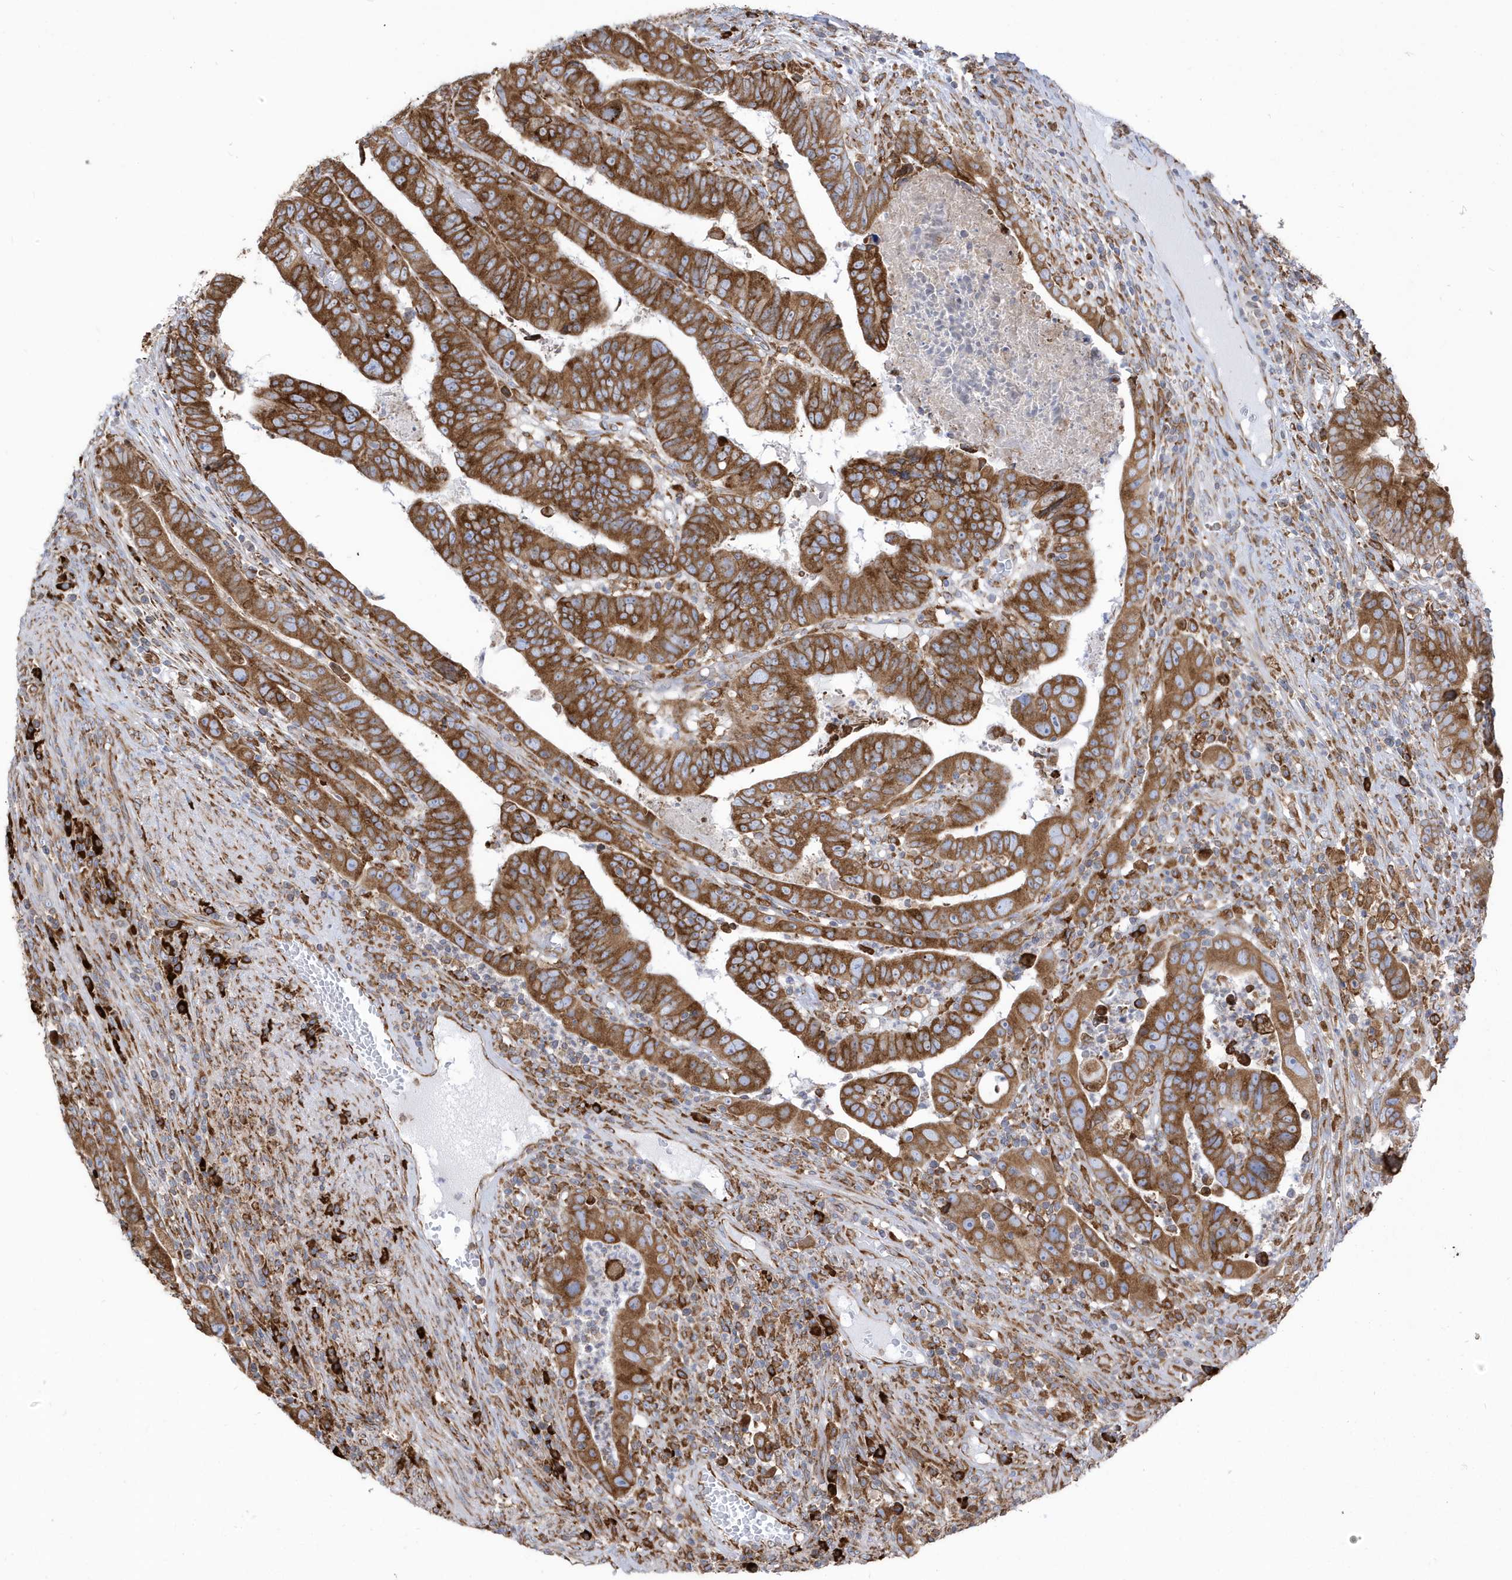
{"staining": {"intensity": "strong", "quantity": ">75%", "location": "cytoplasmic/membranous"}, "tissue": "colorectal cancer", "cell_type": "Tumor cells", "image_type": "cancer", "snomed": [{"axis": "morphology", "description": "Normal tissue, NOS"}, {"axis": "morphology", "description": "Adenocarcinoma, NOS"}, {"axis": "topography", "description": "Rectum"}], "caption": "Immunohistochemical staining of colorectal adenocarcinoma shows high levels of strong cytoplasmic/membranous protein expression in about >75% of tumor cells. The staining was performed using DAB (3,3'-diaminobenzidine), with brown indicating positive protein expression. Nuclei are stained blue with hematoxylin.", "gene": "PDIA6", "patient": {"sex": "female", "age": 65}}